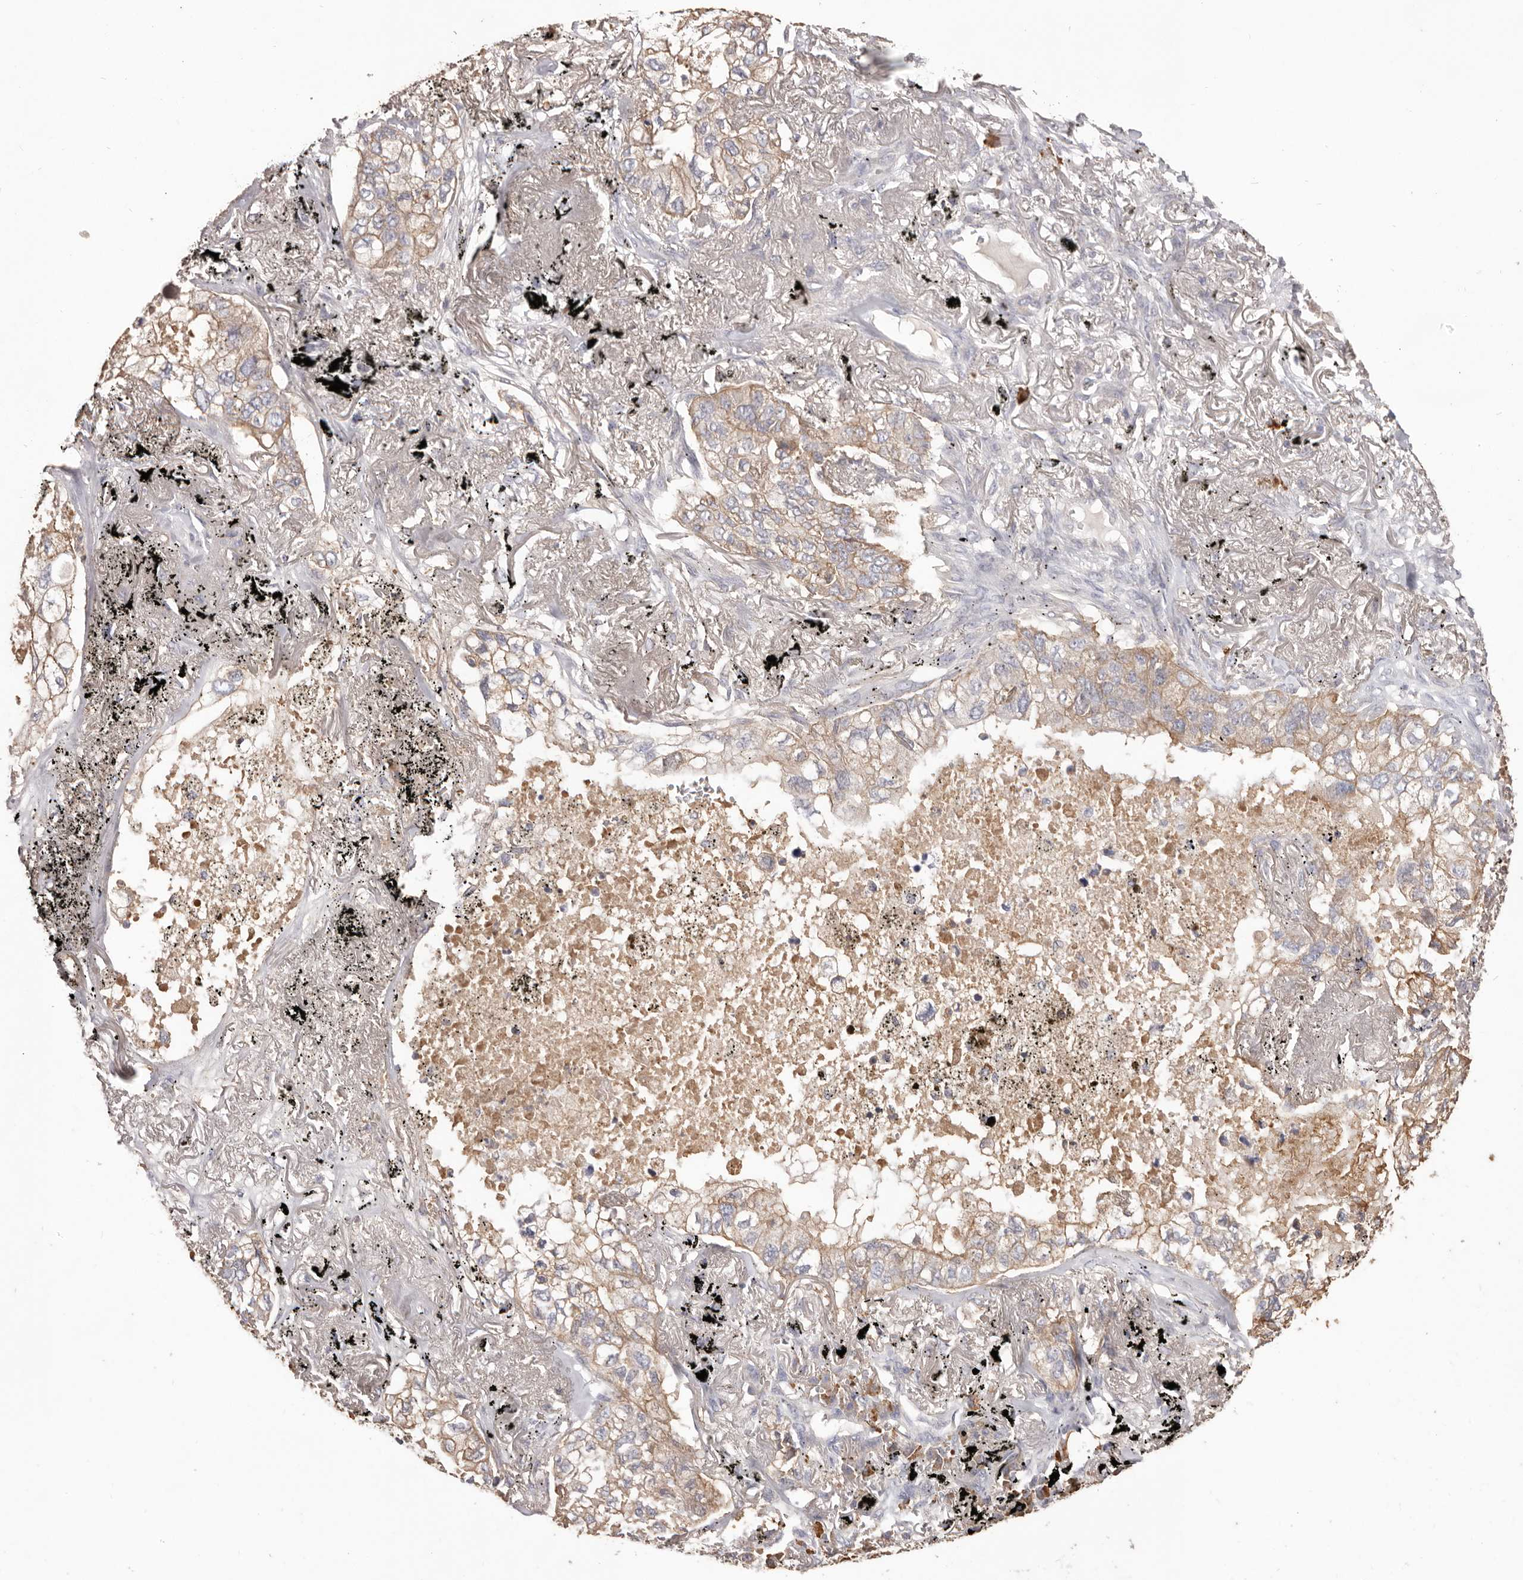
{"staining": {"intensity": "weak", "quantity": "25%-75%", "location": "cytoplasmic/membranous"}, "tissue": "lung cancer", "cell_type": "Tumor cells", "image_type": "cancer", "snomed": [{"axis": "morphology", "description": "Adenocarcinoma, NOS"}, {"axis": "topography", "description": "Lung"}], "caption": "A photomicrograph of human lung cancer stained for a protein demonstrates weak cytoplasmic/membranous brown staining in tumor cells.", "gene": "HCAR2", "patient": {"sex": "male", "age": 65}}